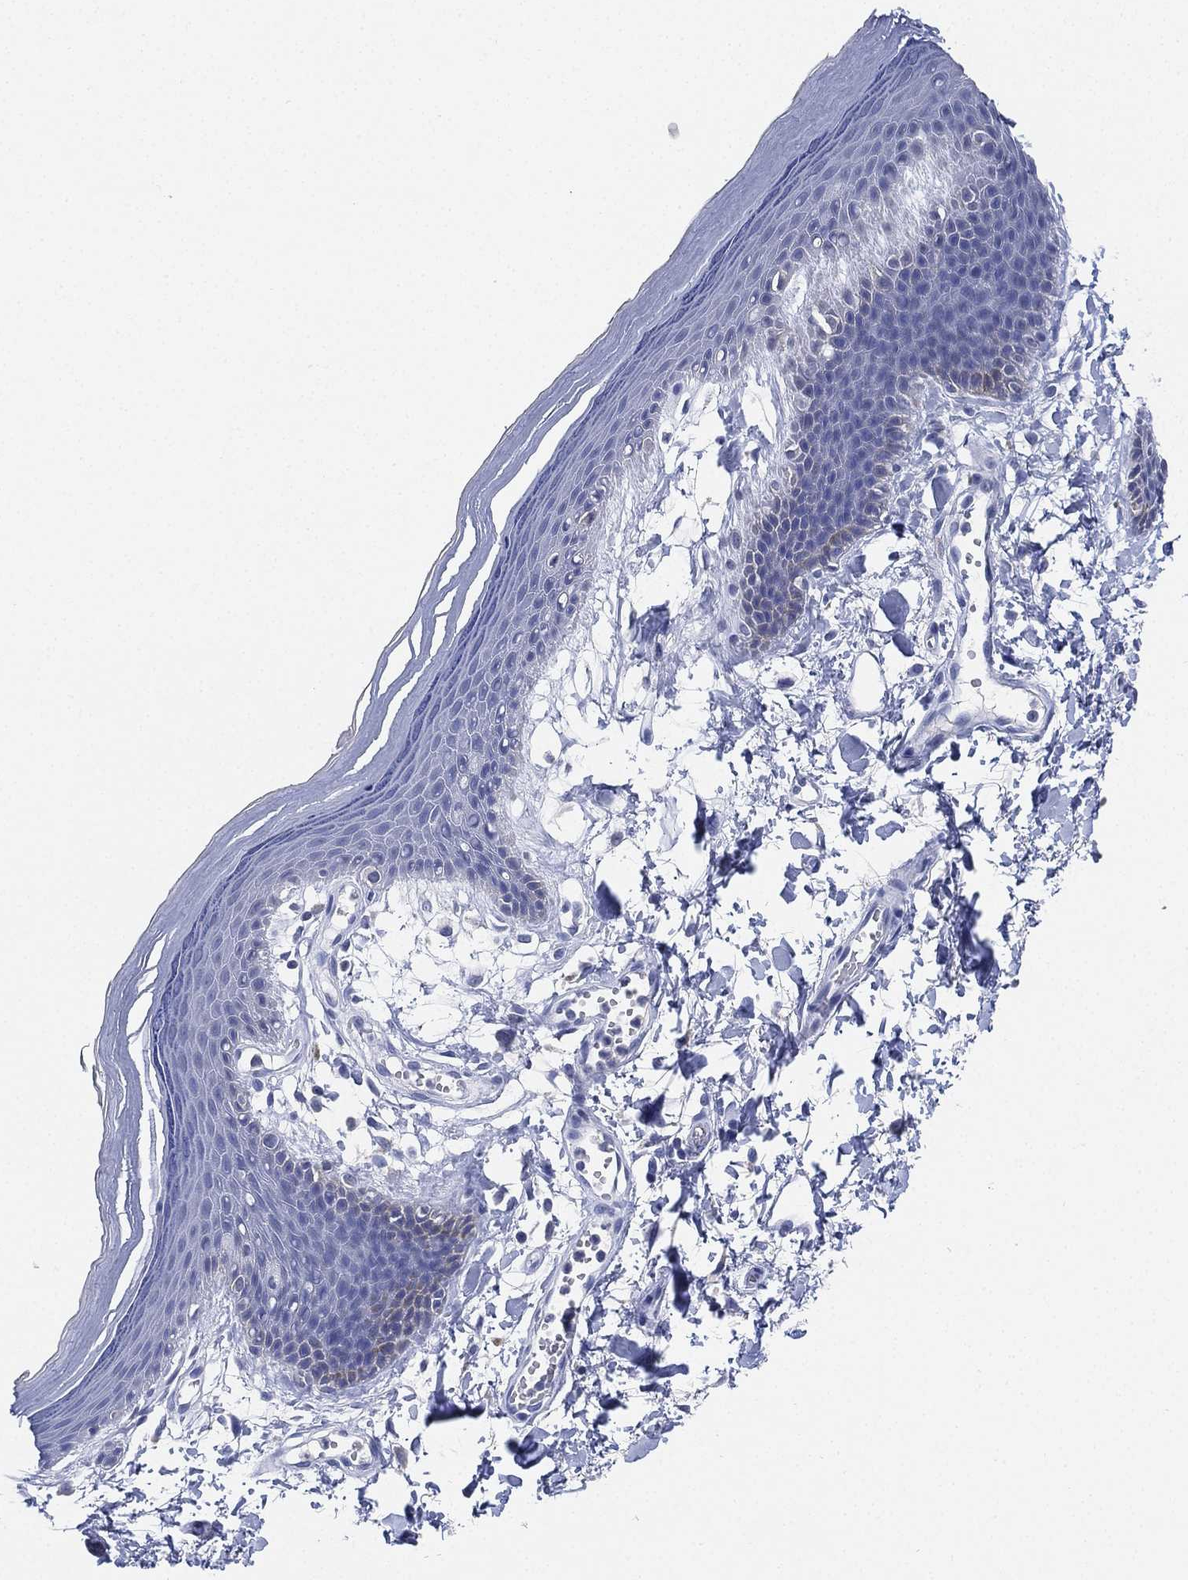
{"staining": {"intensity": "negative", "quantity": "none", "location": "none"}, "tissue": "skin", "cell_type": "Epidermal cells", "image_type": "normal", "snomed": [{"axis": "morphology", "description": "Normal tissue, NOS"}, {"axis": "topography", "description": "Anal"}], "caption": "Immunohistochemistry (IHC) micrograph of unremarkable skin: human skin stained with DAB (3,3'-diaminobenzidine) demonstrates no significant protein expression in epidermal cells. (DAB (3,3'-diaminobenzidine) immunohistochemistry (IHC), high magnification).", "gene": "IYD", "patient": {"sex": "male", "age": 53}}